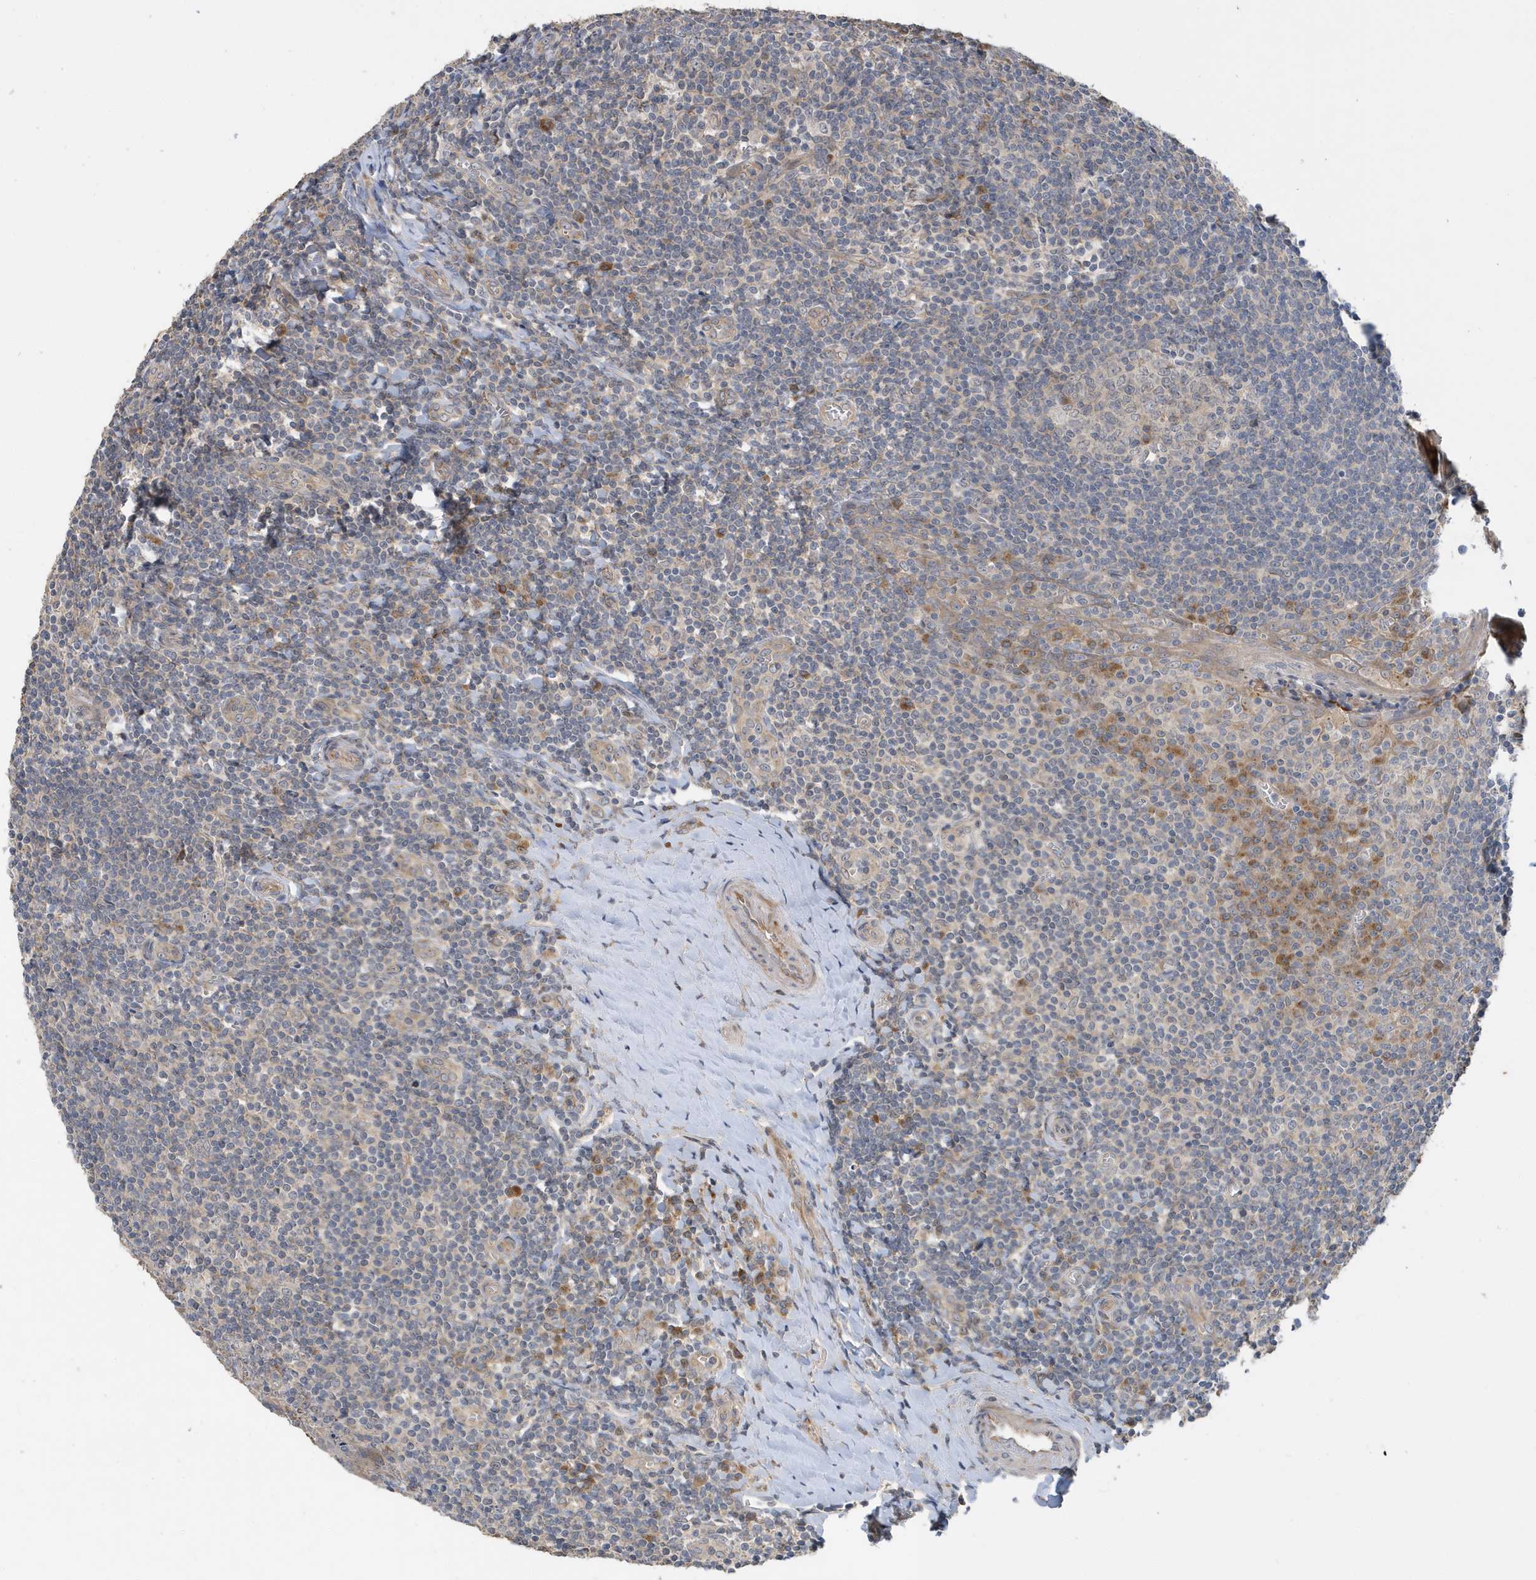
{"staining": {"intensity": "weak", "quantity": "<25%", "location": "cytoplasmic/membranous"}, "tissue": "tonsil", "cell_type": "Germinal center cells", "image_type": "normal", "snomed": [{"axis": "morphology", "description": "Normal tissue, NOS"}, {"axis": "topography", "description": "Tonsil"}], "caption": "Immunohistochemistry (IHC) image of normal tonsil: human tonsil stained with DAB (3,3'-diaminobenzidine) reveals no significant protein staining in germinal center cells.", "gene": "LAPTM4A", "patient": {"sex": "male", "age": 27}}